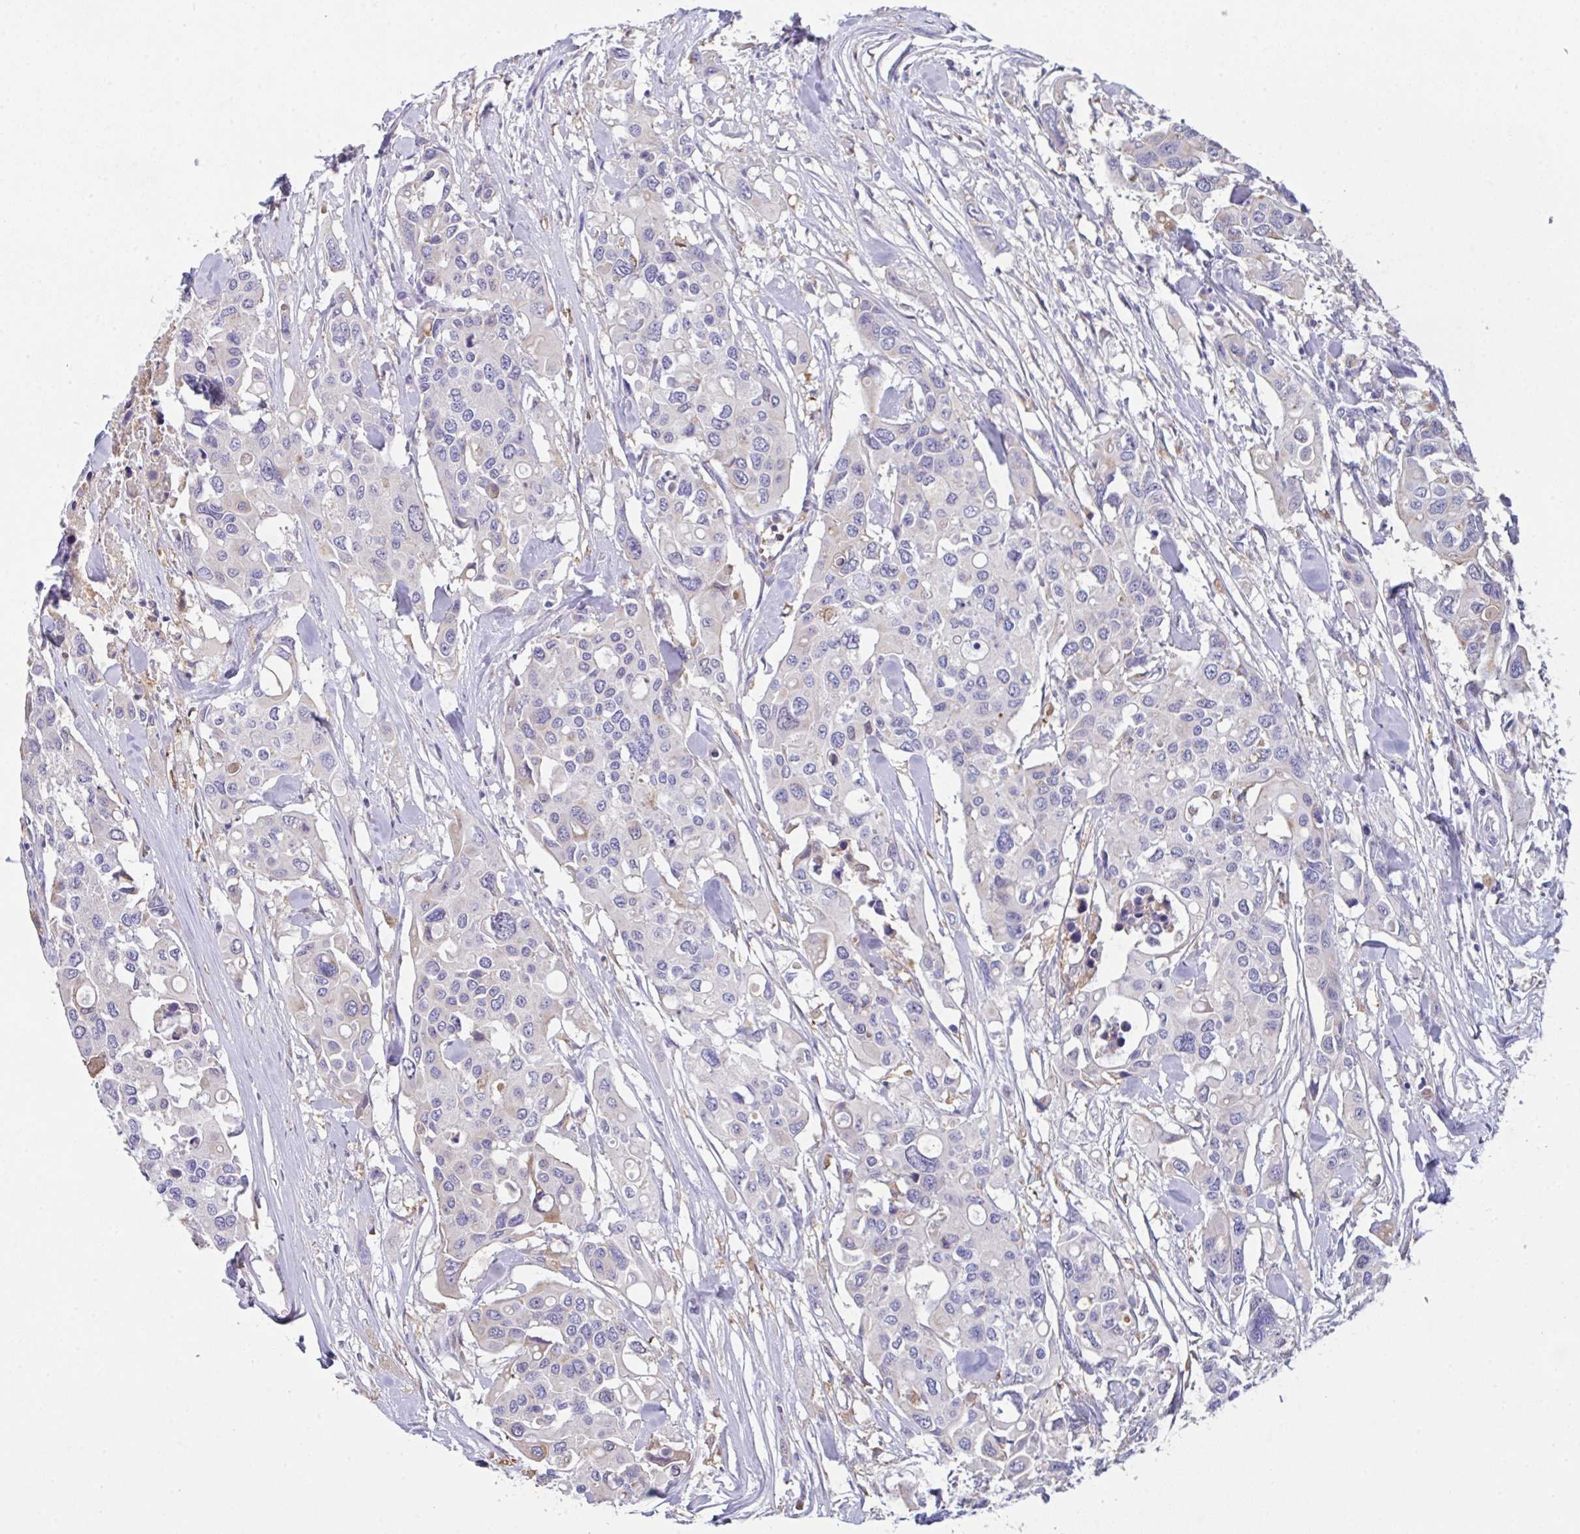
{"staining": {"intensity": "negative", "quantity": "none", "location": "none"}, "tissue": "colorectal cancer", "cell_type": "Tumor cells", "image_type": "cancer", "snomed": [{"axis": "morphology", "description": "Adenocarcinoma, NOS"}, {"axis": "topography", "description": "Colon"}], "caption": "This is an immunohistochemistry (IHC) micrograph of human adenocarcinoma (colorectal). There is no positivity in tumor cells.", "gene": "TFAP2C", "patient": {"sex": "male", "age": 77}}